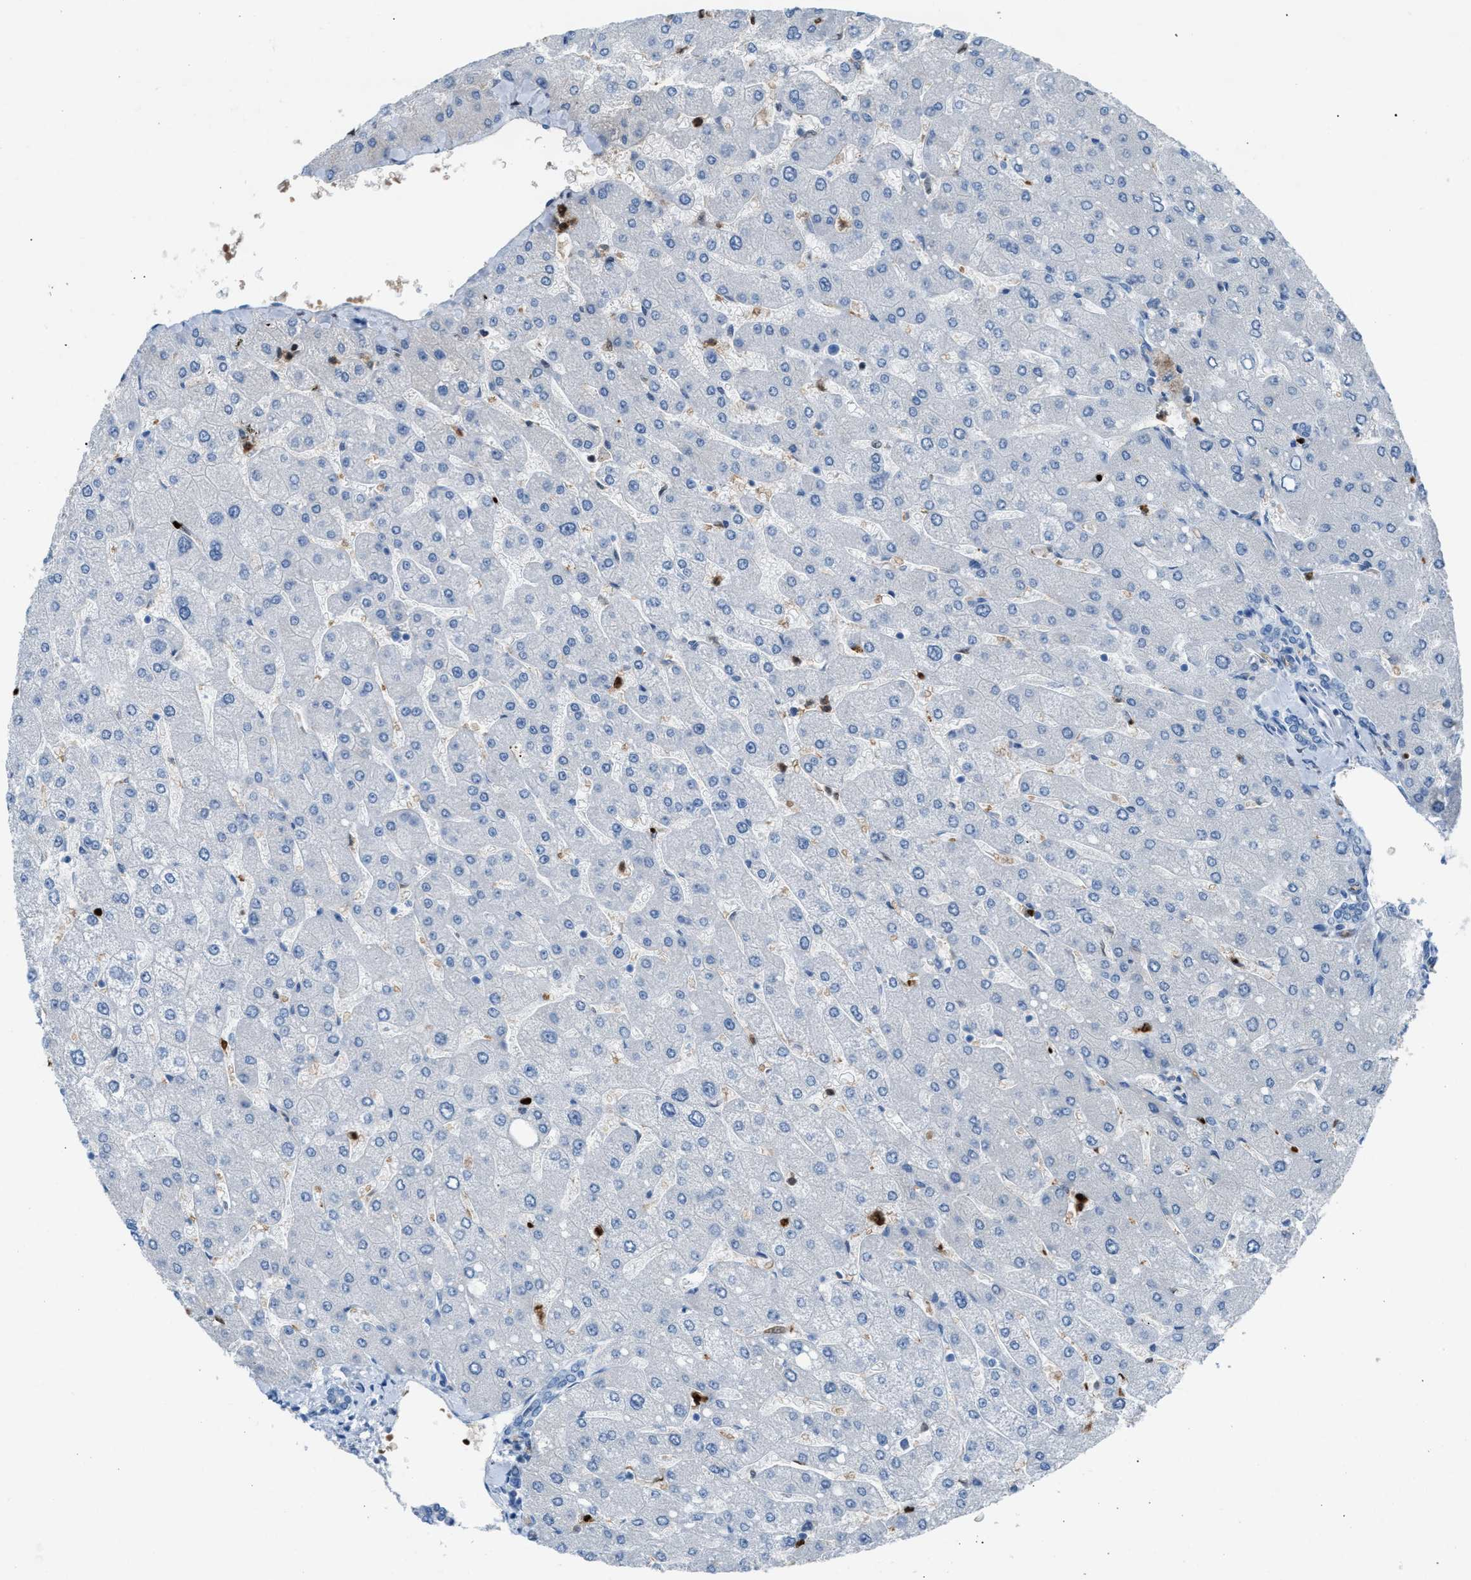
{"staining": {"intensity": "negative", "quantity": "none", "location": "none"}, "tissue": "liver", "cell_type": "Cholangiocytes", "image_type": "normal", "snomed": [{"axis": "morphology", "description": "Normal tissue, NOS"}, {"axis": "topography", "description": "Liver"}], "caption": "Immunohistochemistry image of benign liver: liver stained with DAB shows no significant protein staining in cholangiocytes.", "gene": "CFAP77", "patient": {"sex": "male", "age": 55}}